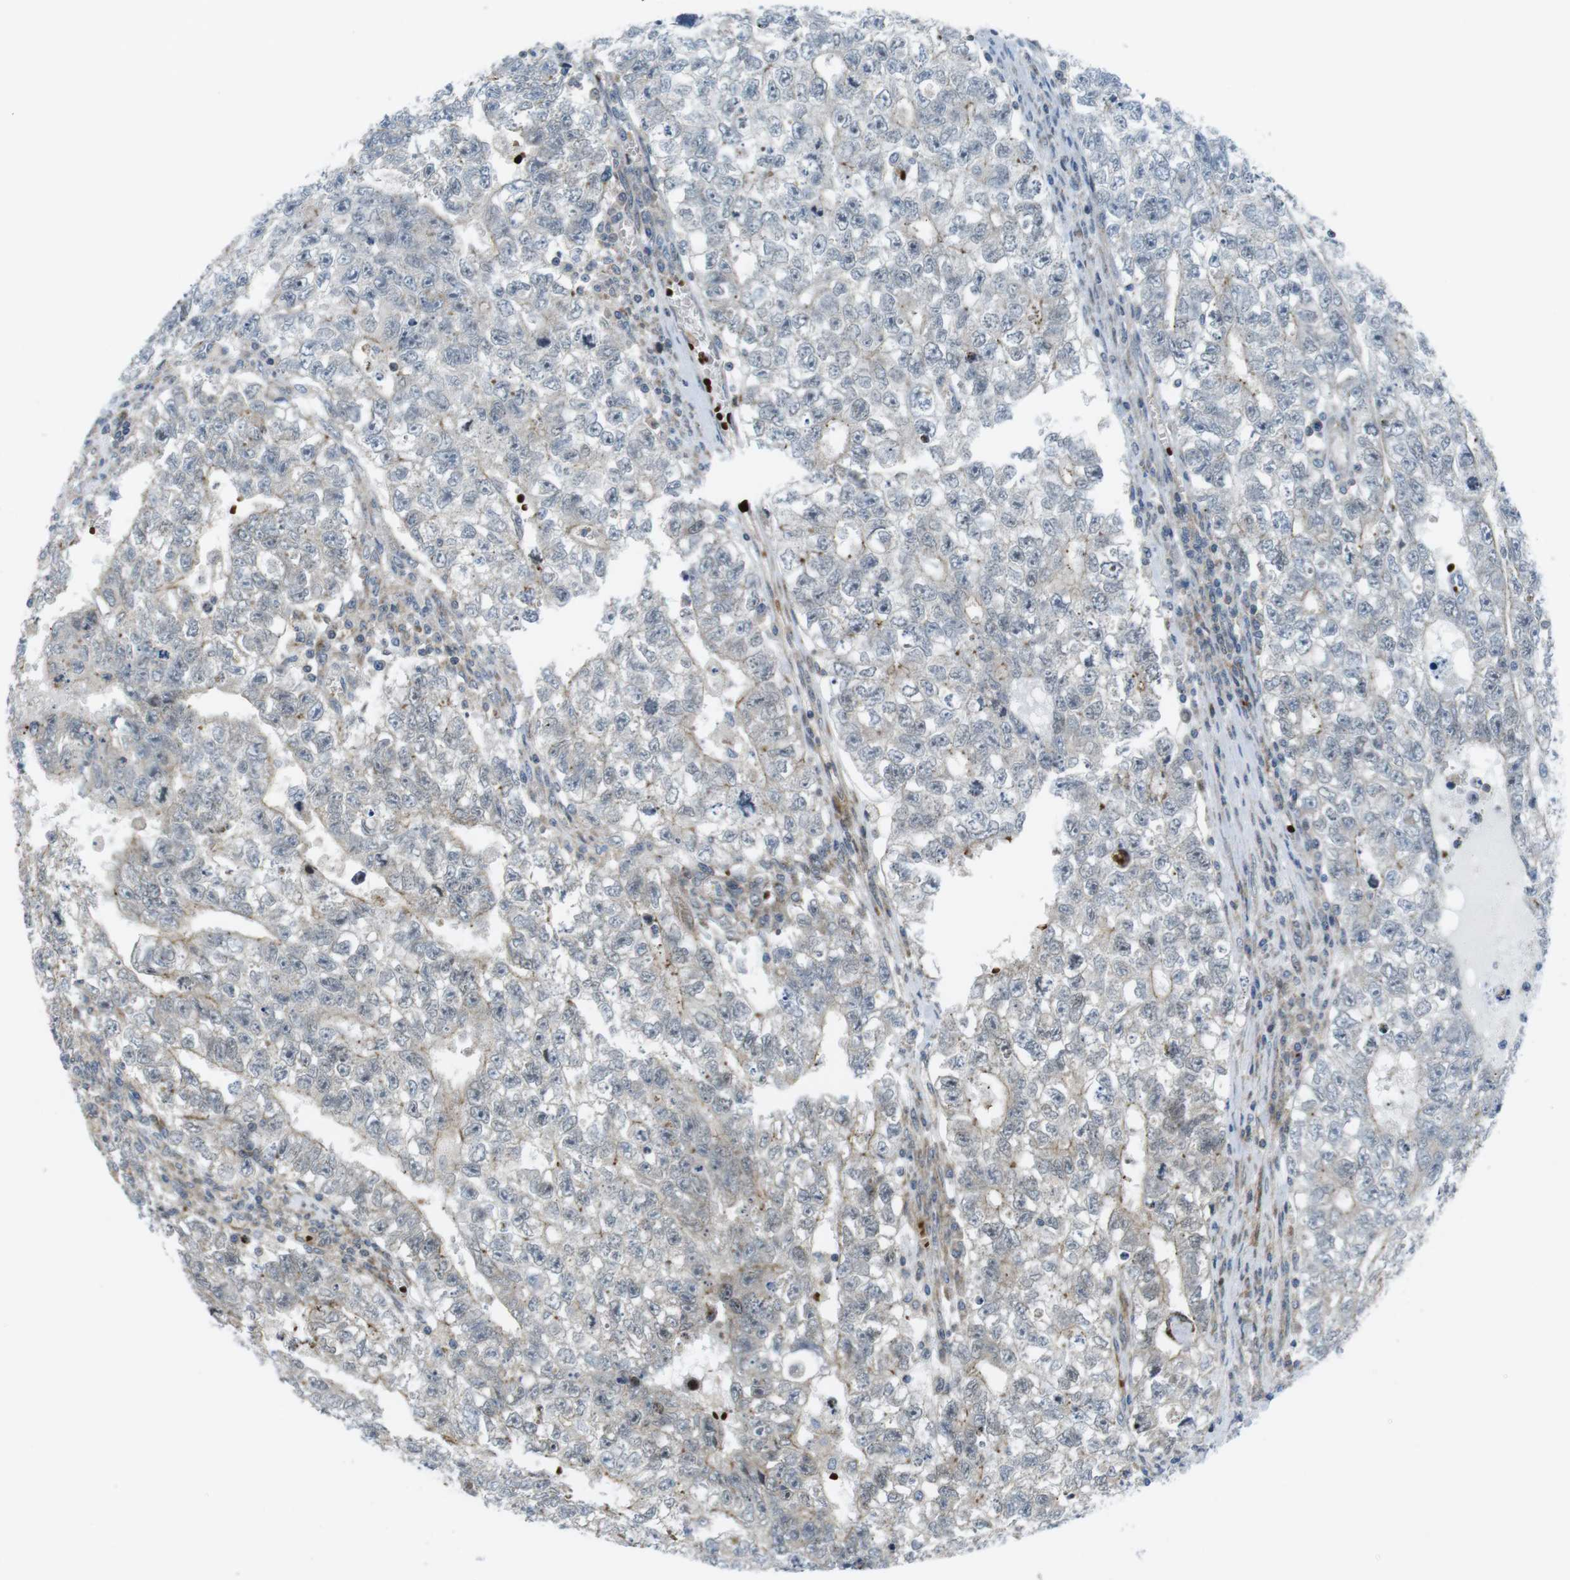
{"staining": {"intensity": "negative", "quantity": "none", "location": "none"}, "tissue": "testis cancer", "cell_type": "Tumor cells", "image_type": "cancer", "snomed": [{"axis": "morphology", "description": "Seminoma, NOS"}, {"axis": "morphology", "description": "Carcinoma, Embryonal, NOS"}, {"axis": "topography", "description": "Testis"}], "caption": "Tumor cells show no significant expression in testis seminoma.", "gene": "CUL7", "patient": {"sex": "male", "age": 38}}